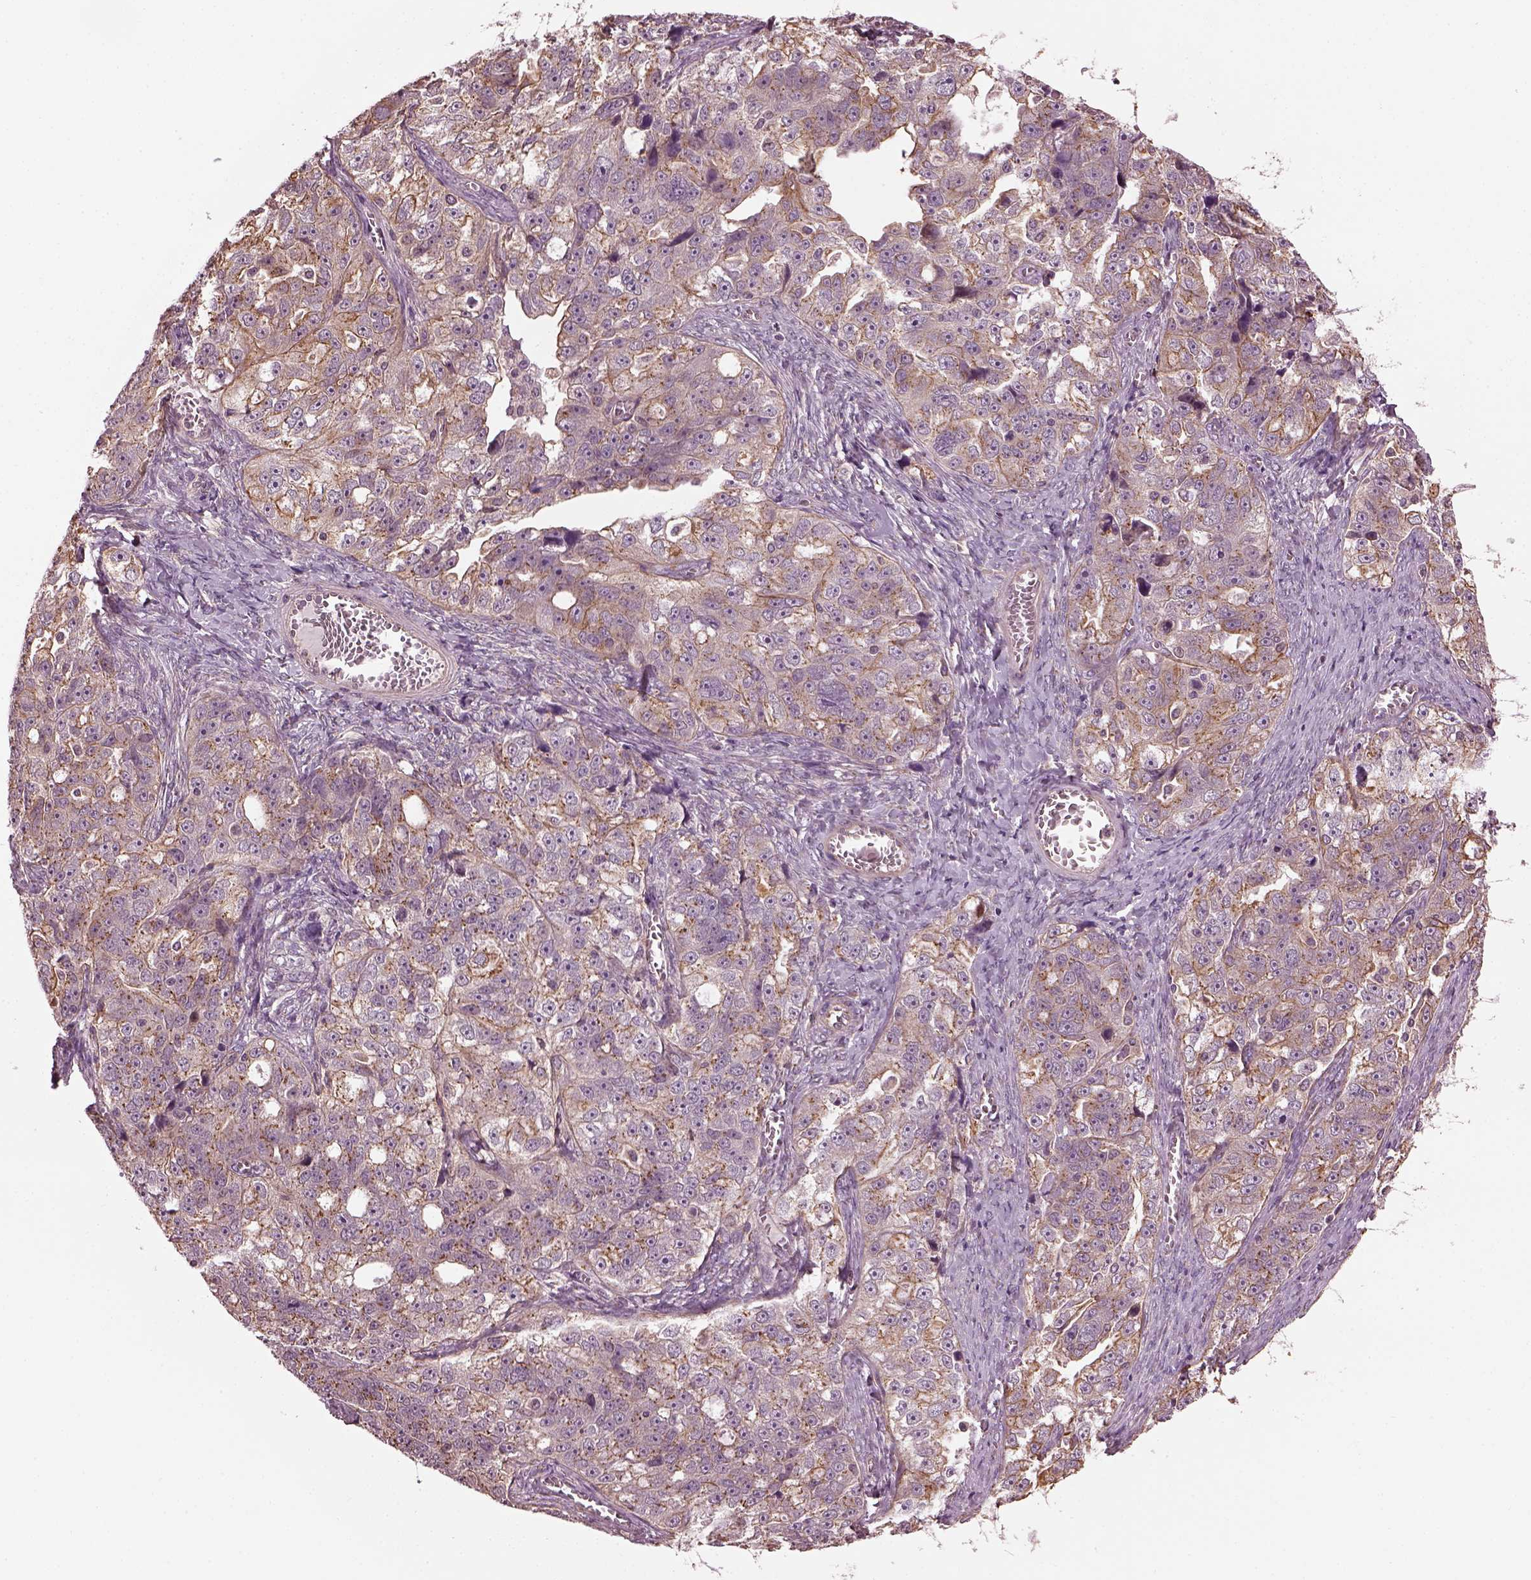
{"staining": {"intensity": "moderate", "quantity": "25%-75%", "location": "cytoplasmic/membranous"}, "tissue": "ovarian cancer", "cell_type": "Tumor cells", "image_type": "cancer", "snomed": [{"axis": "morphology", "description": "Cystadenocarcinoma, serous, NOS"}, {"axis": "topography", "description": "Ovary"}], "caption": "Brown immunohistochemical staining in human ovarian cancer (serous cystadenocarcinoma) demonstrates moderate cytoplasmic/membranous expression in approximately 25%-75% of tumor cells. The protein of interest is shown in brown color, while the nuclei are stained blue.", "gene": "RUFY3", "patient": {"sex": "female", "age": 51}}